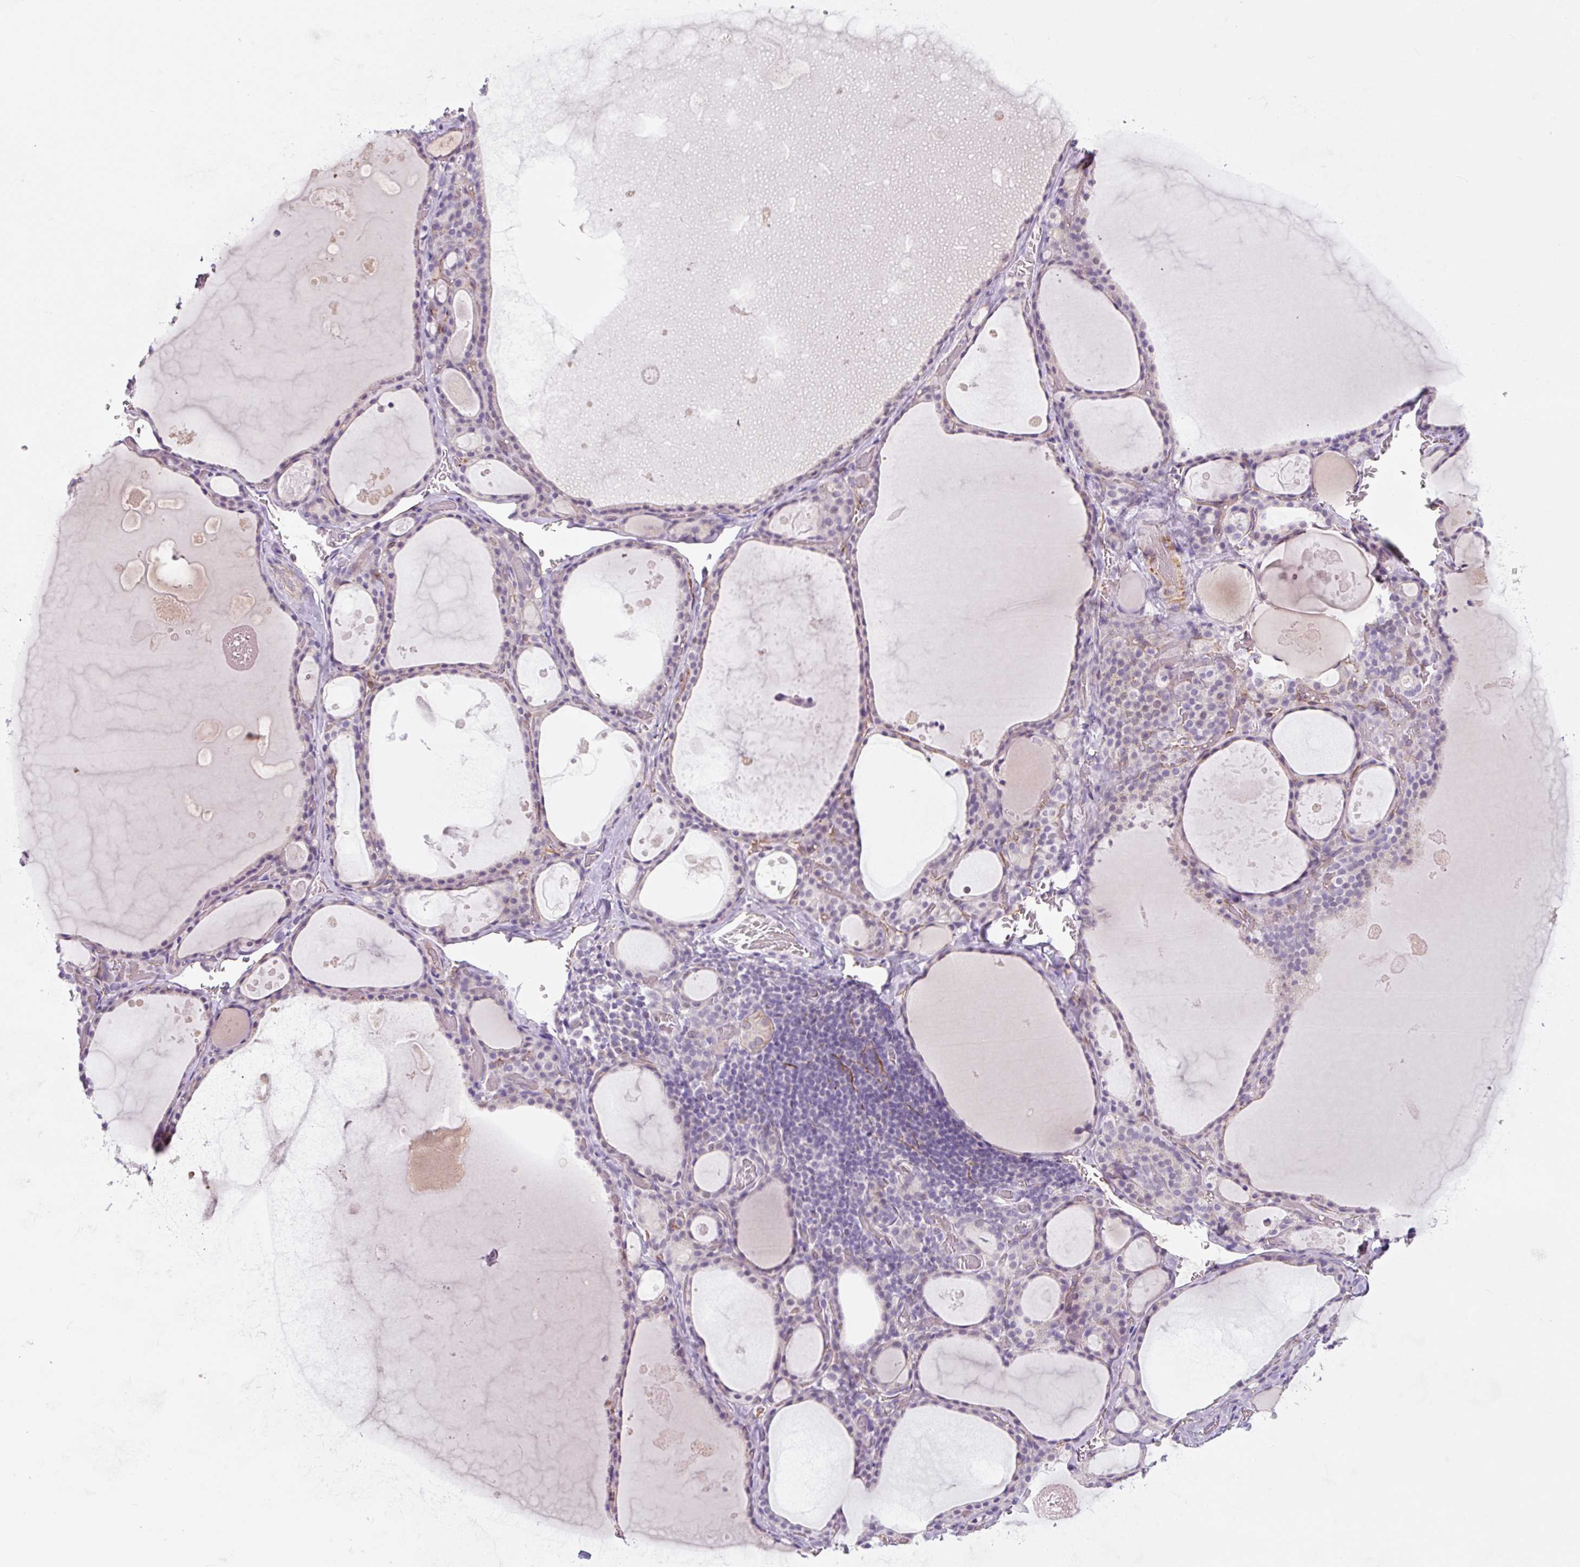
{"staining": {"intensity": "negative", "quantity": "none", "location": "none"}, "tissue": "thyroid gland", "cell_type": "Glandular cells", "image_type": "normal", "snomed": [{"axis": "morphology", "description": "Normal tissue, NOS"}, {"axis": "topography", "description": "Thyroid gland"}], "caption": "This is an IHC histopathology image of benign thyroid gland. There is no positivity in glandular cells.", "gene": "CCL25", "patient": {"sex": "male", "age": 56}}